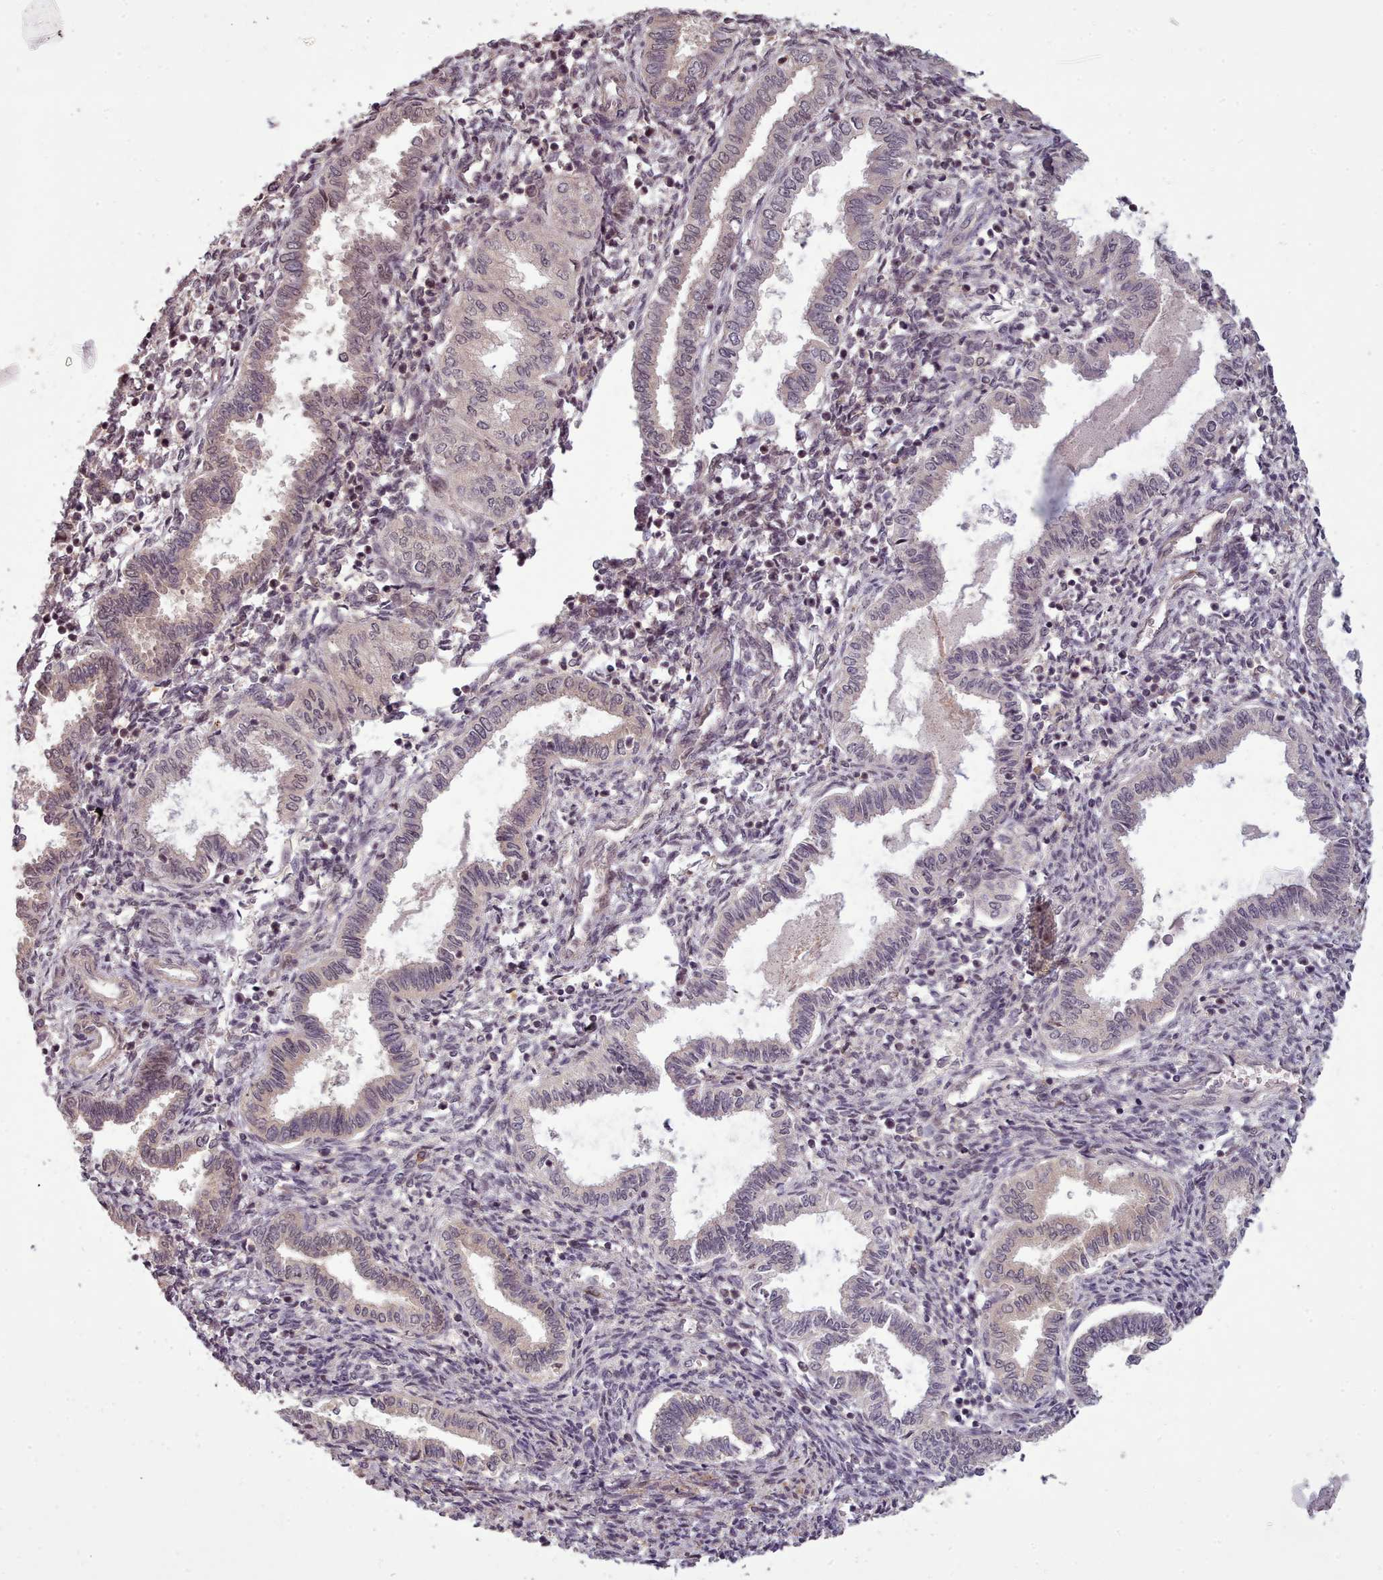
{"staining": {"intensity": "moderate", "quantity": "<25%", "location": "nuclear"}, "tissue": "endometrium", "cell_type": "Cells in endometrial stroma", "image_type": "normal", "snomed": [{"axis": "morphology", "description": "Normal tissue, NOS"}, {"axis": "topography", "description": "Endometrium"}], "caption": "An image showing moderate nuclear expression in approximately <25% of cells in endometrial stroma in unremarkable endometrium, as visualized by brown immunohistochemical staining.", "gene": "CDC6", "patient": {"sex": "female", "age": 37}}